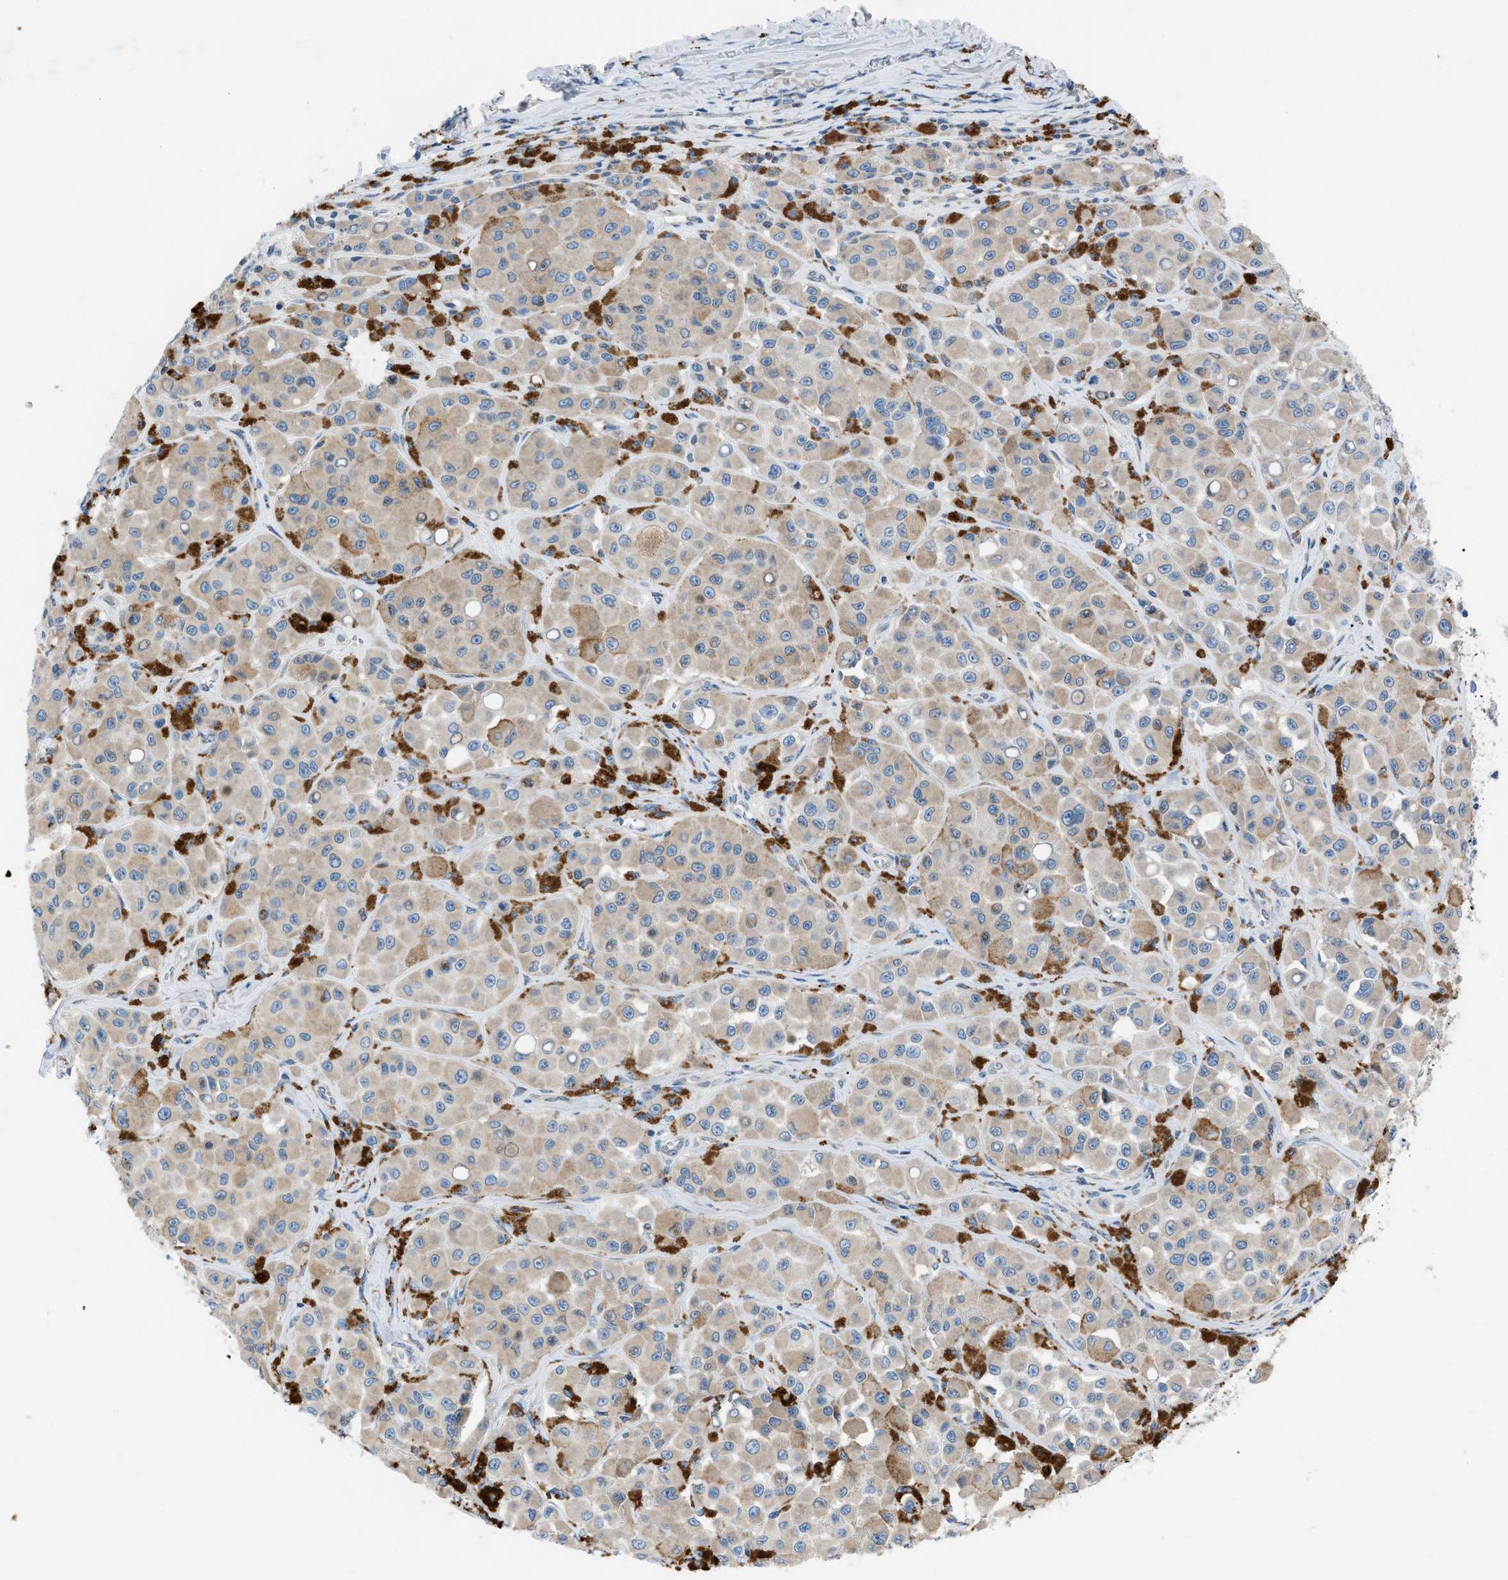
{"staining": {"intensity": "moderate", "quantity": ">75%", "location": "cytoplasmic/membranous"}, "tissue": "melanoma", "cell_type": "Tumor cells", "image_type": "cancer", "snomed": [{"axis": "morphology", "description": "Malignant melanoma, NOS"}, {"axis": "topography", "description": "Skin"}], "caption": "This is a photomicrograph of IHC staining of malignant melanoma, which shows moderate staining in the cytoplasmic/membranous of tumor cells.", "gene": "ZDHHC24", "patient": {"sex": "male", "age": 84}}